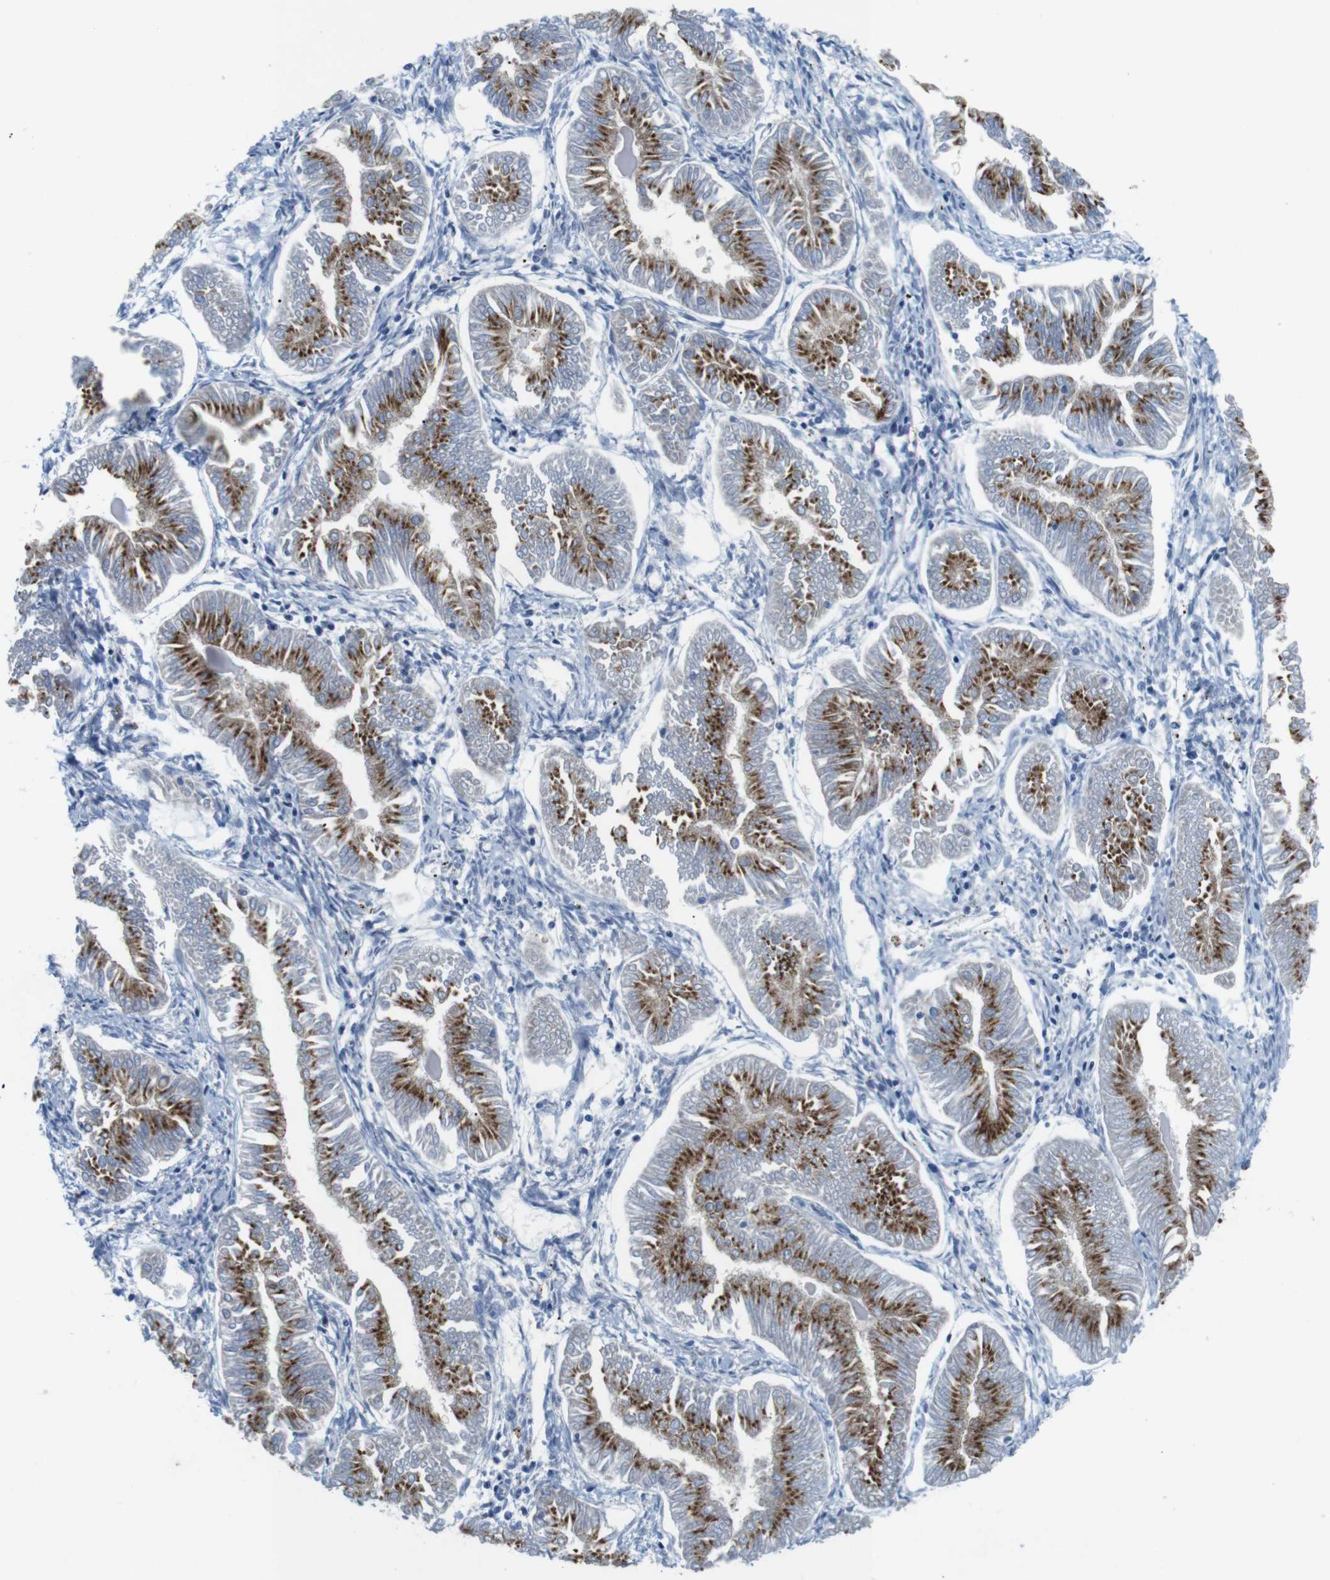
{"staining": {"intensity": "moderate", "quantity": ">75%", "location": "cytoplasmic/membranous"}, "tissue": "endometrial cancer", "cell_type": "Tumor cells", "image_type": "cancer", "snomed": [{"axis": "morphology", "description": "Adenocarcinoma, NOS"}, {"axis": "topography", "description": "Endometrium"}], "caption": "Moderate cytoplasmic/membranous positivity for a protein is present in about >75% of tumor cells of endometrial cancer using immunohistochemistry (IHC).", "gene": "GOLGA2", "patient": {"sex": "female", "age": 53}}